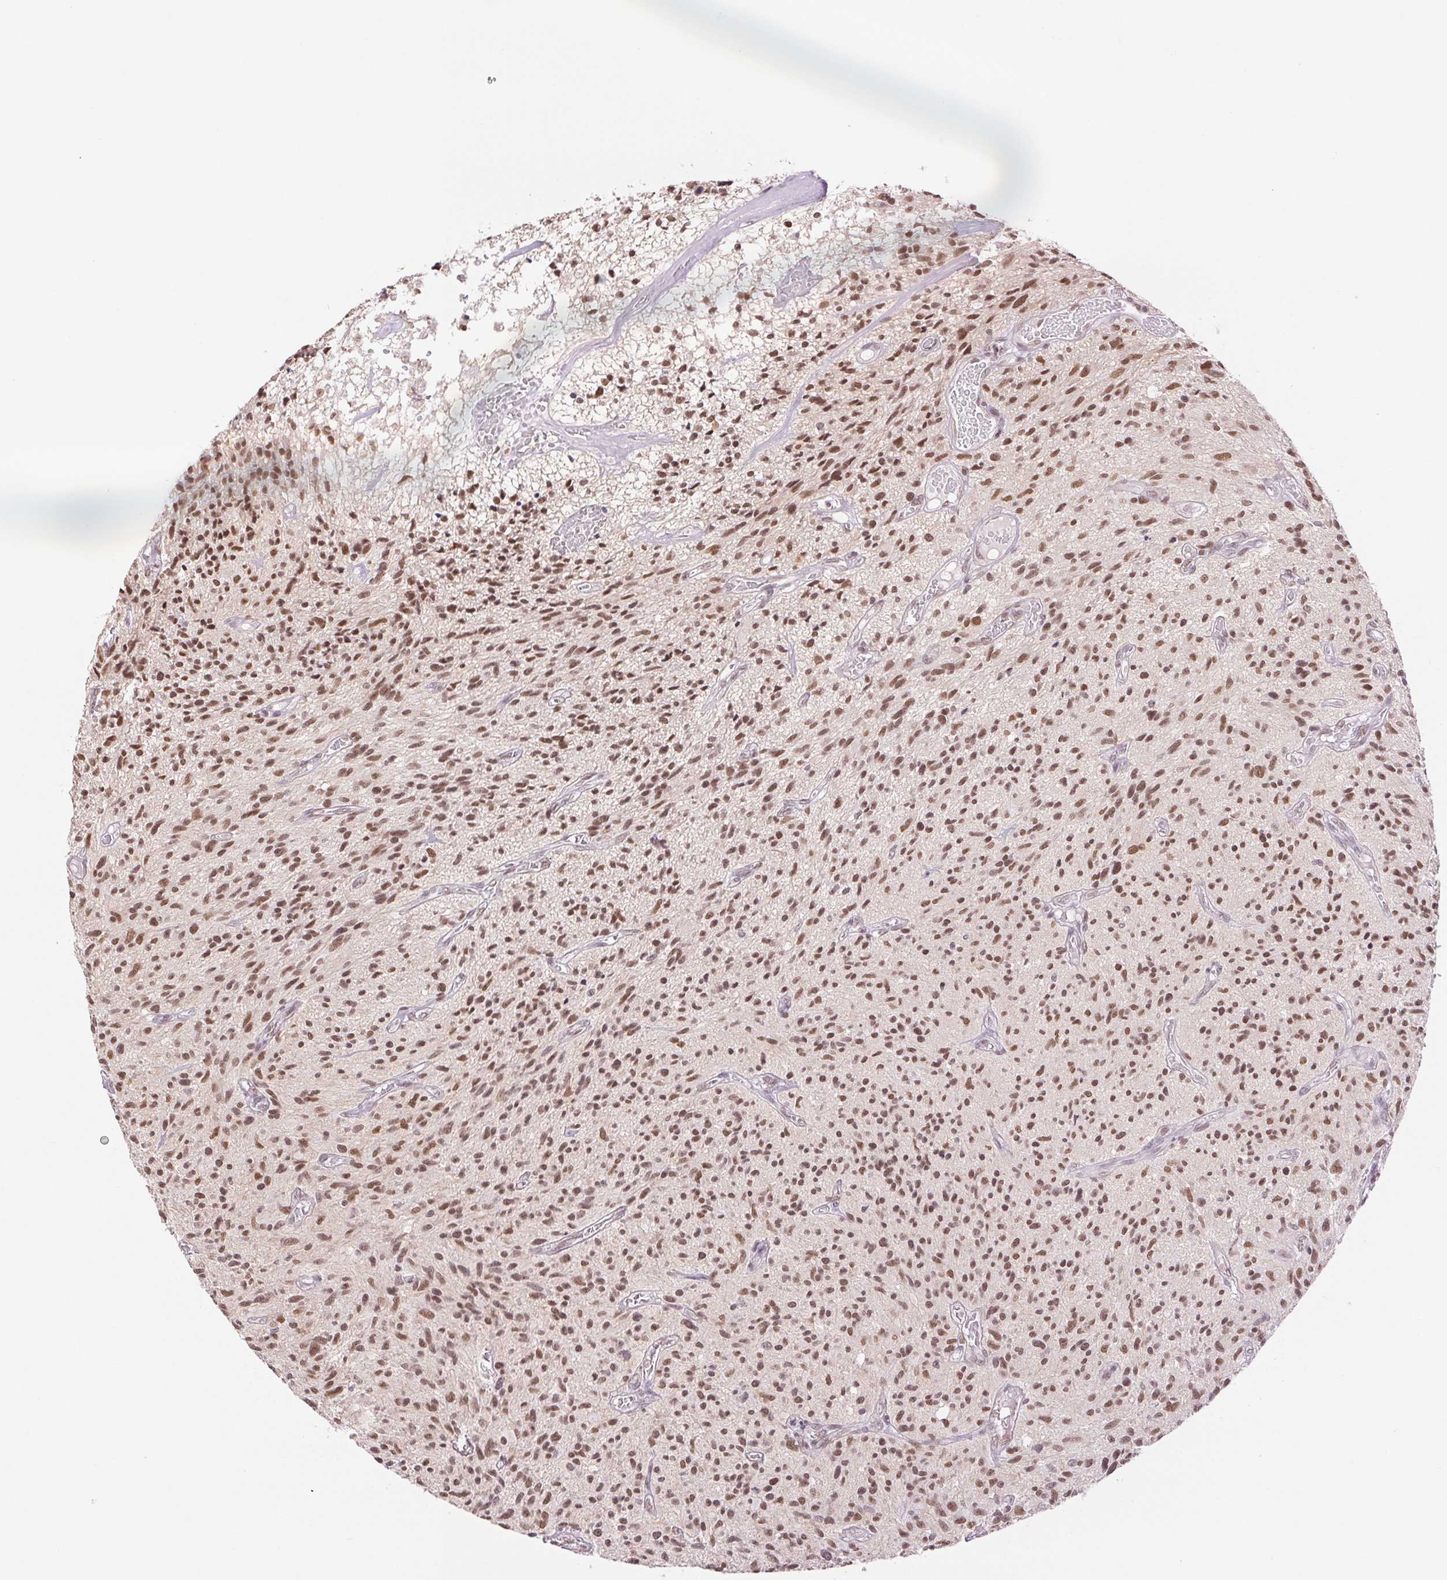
{"staining": {"intensity": "moderate", "quantity": ">75%", "location": "nuclear"}, "tissue": "glioma", "cell_type": "Tumor cells", "image_type": "cancer", "snomed": [{"axis": "morphology", "description": "Glioma, malignant, High grade"}, {"axis": "topography", "description": "Brain"}], "caption": "DAB (3,3'-diaminobenzidine) immunohistochemical staining of human malignant high-grade glioma exhibits moderate nuclear protein staining in approximately >75% of tumor cells.", "gene": "RPRD1B", "patient": {"sex": "male", "age": 75}}